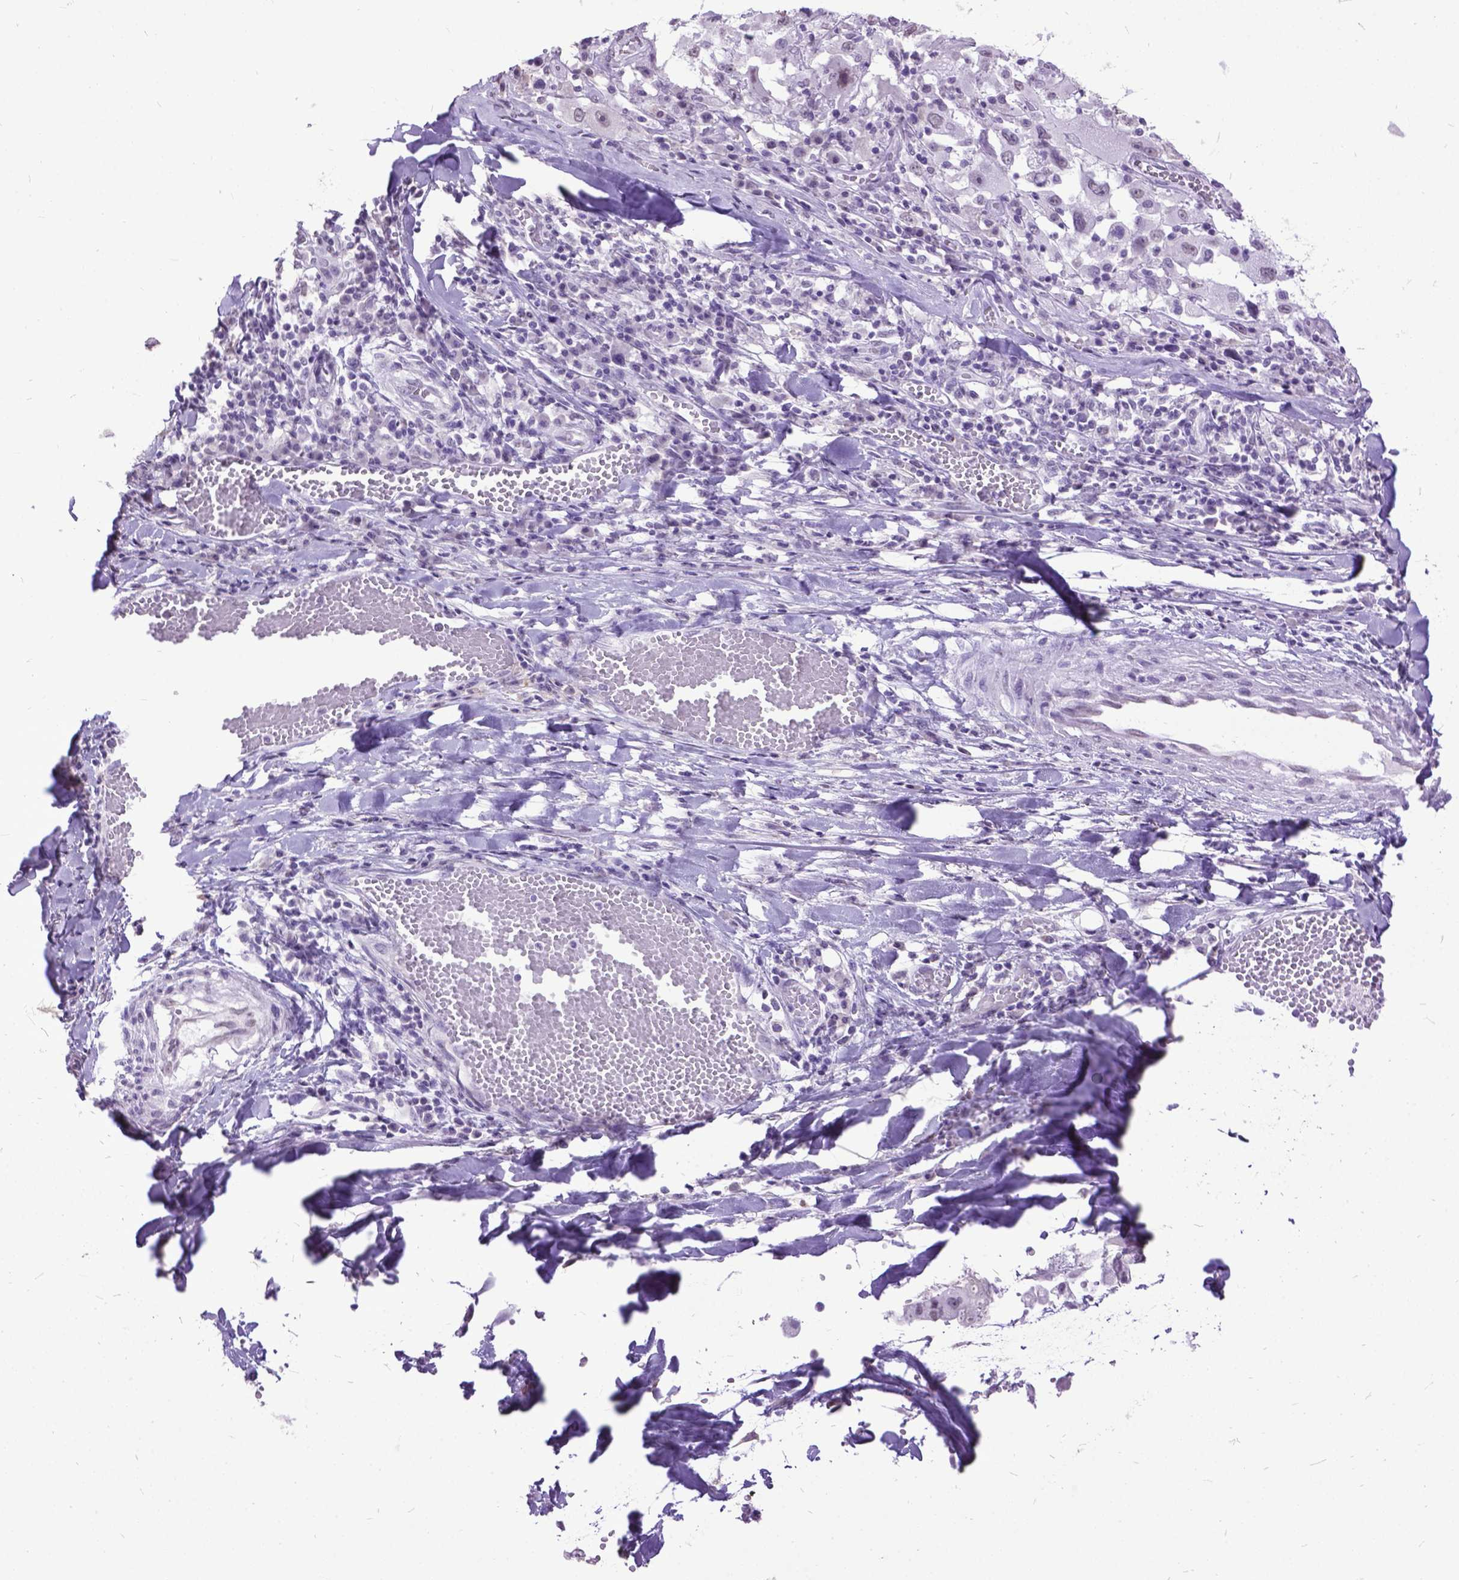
{"staining": {"intensity": "negative", "quantity": "none", "location": "none"}, "tissue": "melanoma", "cell_type": "Tumor cells", "image_type": "cancer", "snomed": [{"axis": "morphology", "description": "Malignant melanoma, Metastatic site"}, {"axis": "topography", "description": "Lymph node"}], "caption": "DAB (3,3'-diaminobenzidine) immunohistochemical staining of human malignant melanoma (metastatic site) shows no significant positivity in tumor cells. The staining was performed using DAB (3,3'-diaminobenzidine) to visualize the protein expression in brown, while the nuclei were stained in blue with hematoxylin (Magnification: 20x).", "gene": "MARCHF10", "patient": {"sex": "male", "age": 50}}